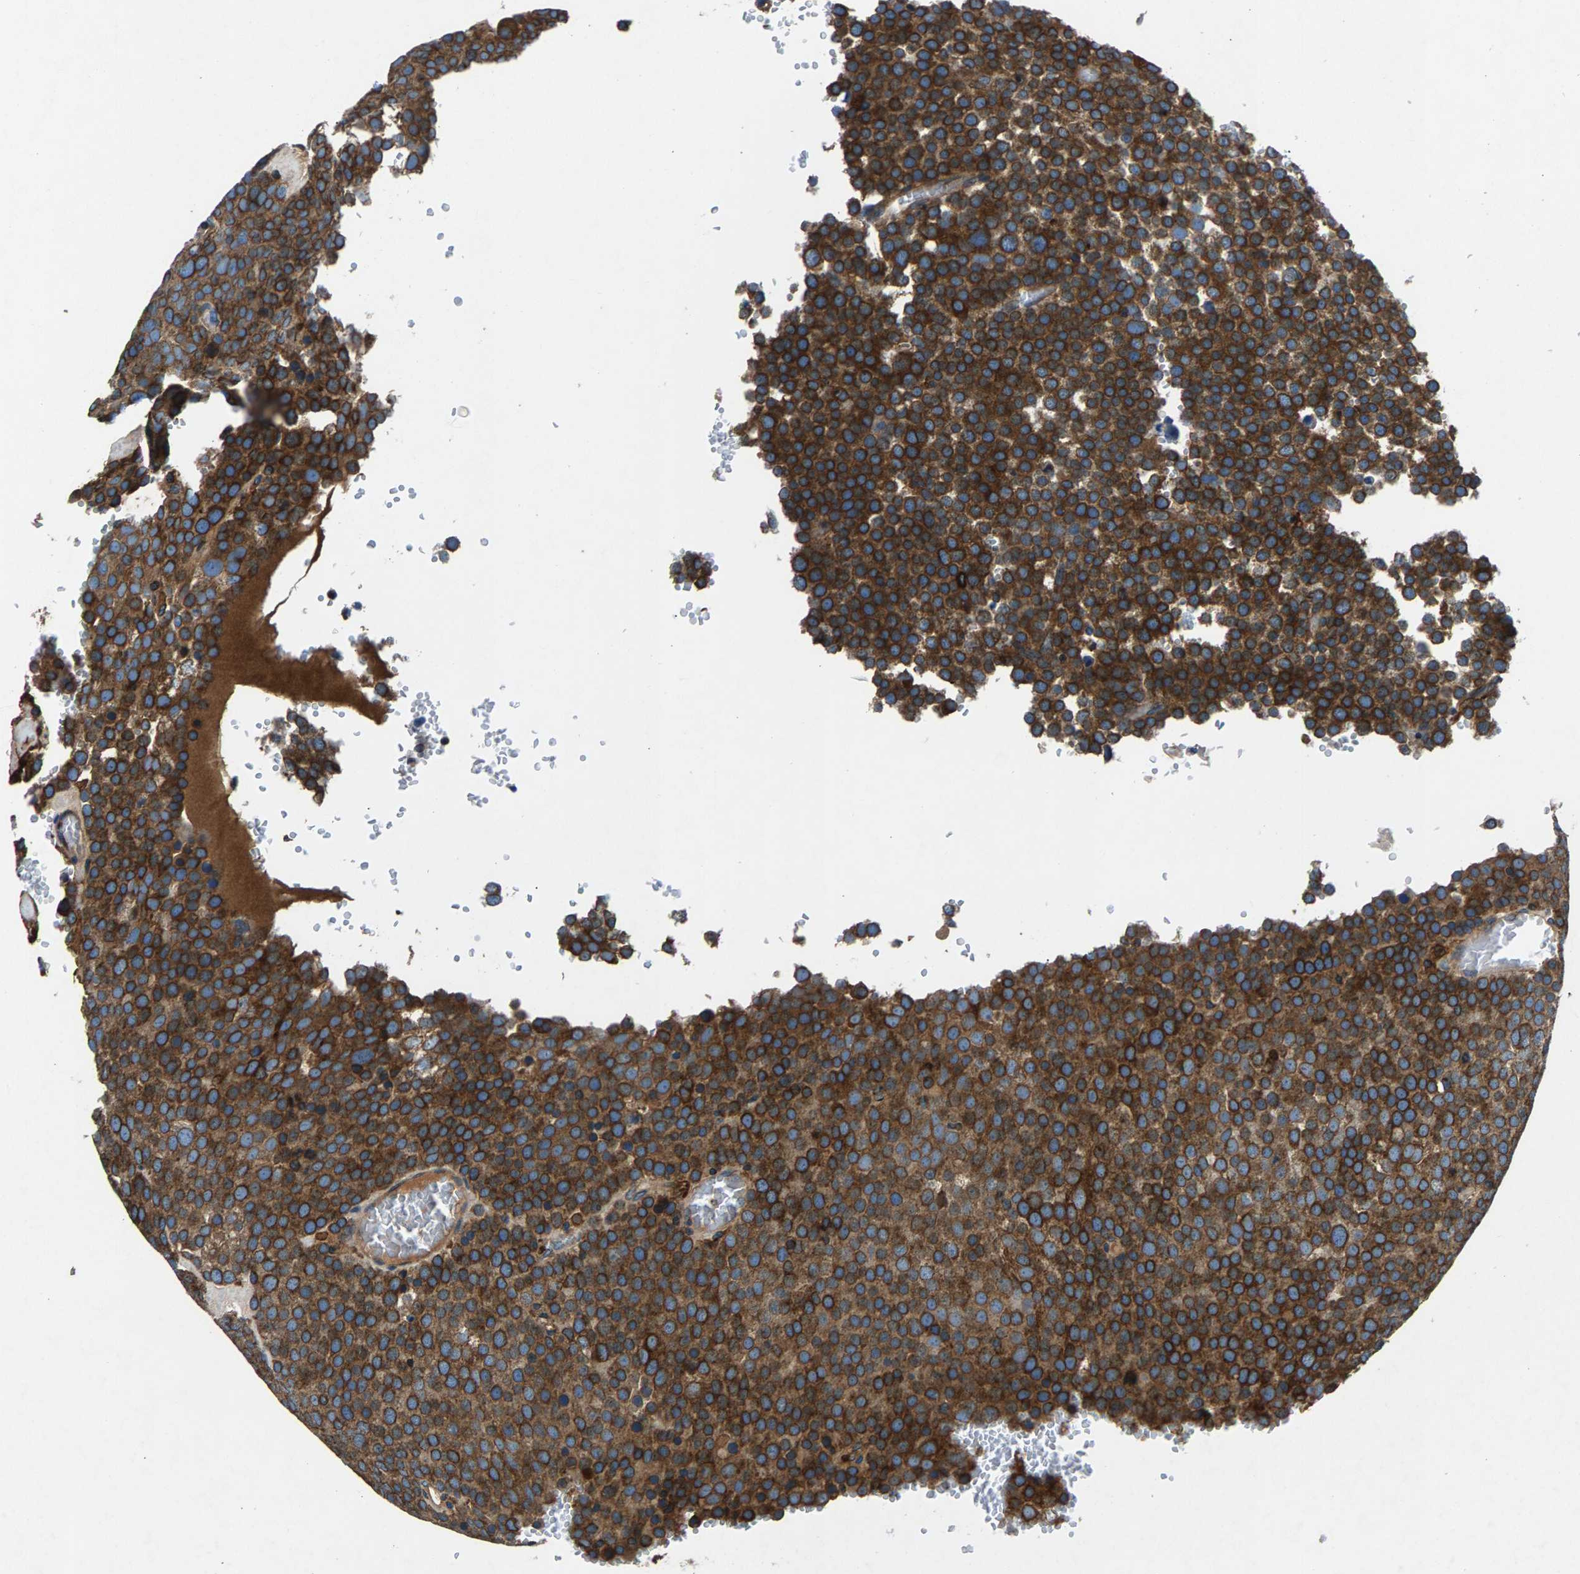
{"staining": {"intensity": "strong", "quantity": ">75%", "location": "cytoplasmic/membranous"}, "tissue": "testis cancer", "cell_type": "Tumor cells", "image_type": "cancer", "snomed": [{"axis": "morphology", "description": "Seminoma, NOS"}, {"axis": "topography", "description": "Testis"}], "caption": "Testis seminoma was stained to show a protein in brown. There is high levels of strong cytoplasmic/membranous staining in approximately >75% of tumor cells.", "gene": "LPCAT1", "patient": {"sex": "male", "age": 71}}